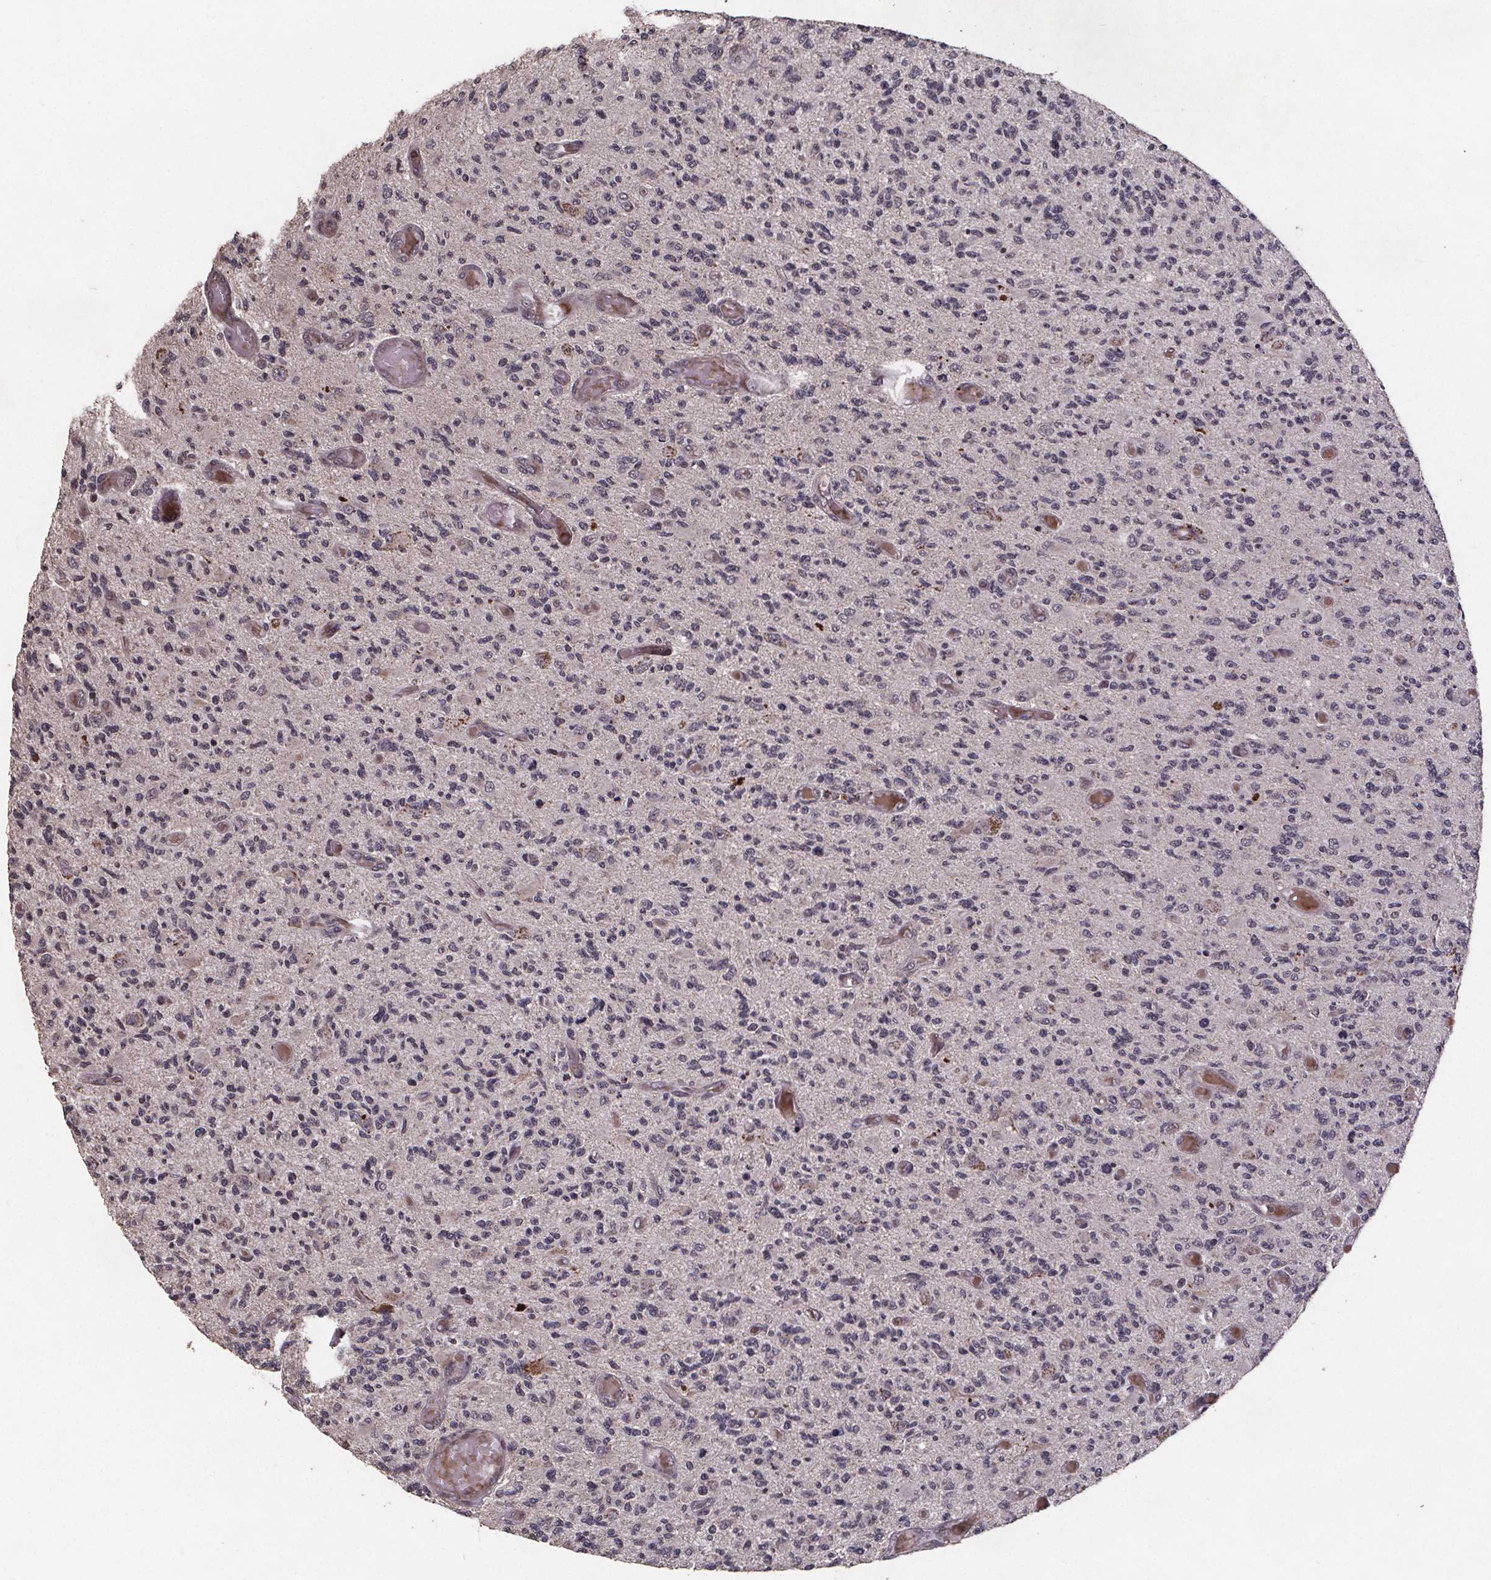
{"staining": {"intensity": "negative", "quantity": "none", "location": "none"}, "tissue": "glioma", "cell_type": "Tumor cells", "image_type": "cancer", "snomed": [{"axis": "morphology", "description": "Glioma, malignant, High grade"}, {"axis": "topography", "description": "Brain"}], "caption": "This is an immunohistochemistry image of human glioma. There is no staining in tumor cells.", "gene": "GPX3", "patient": {"sex": "female", "age": 63}}